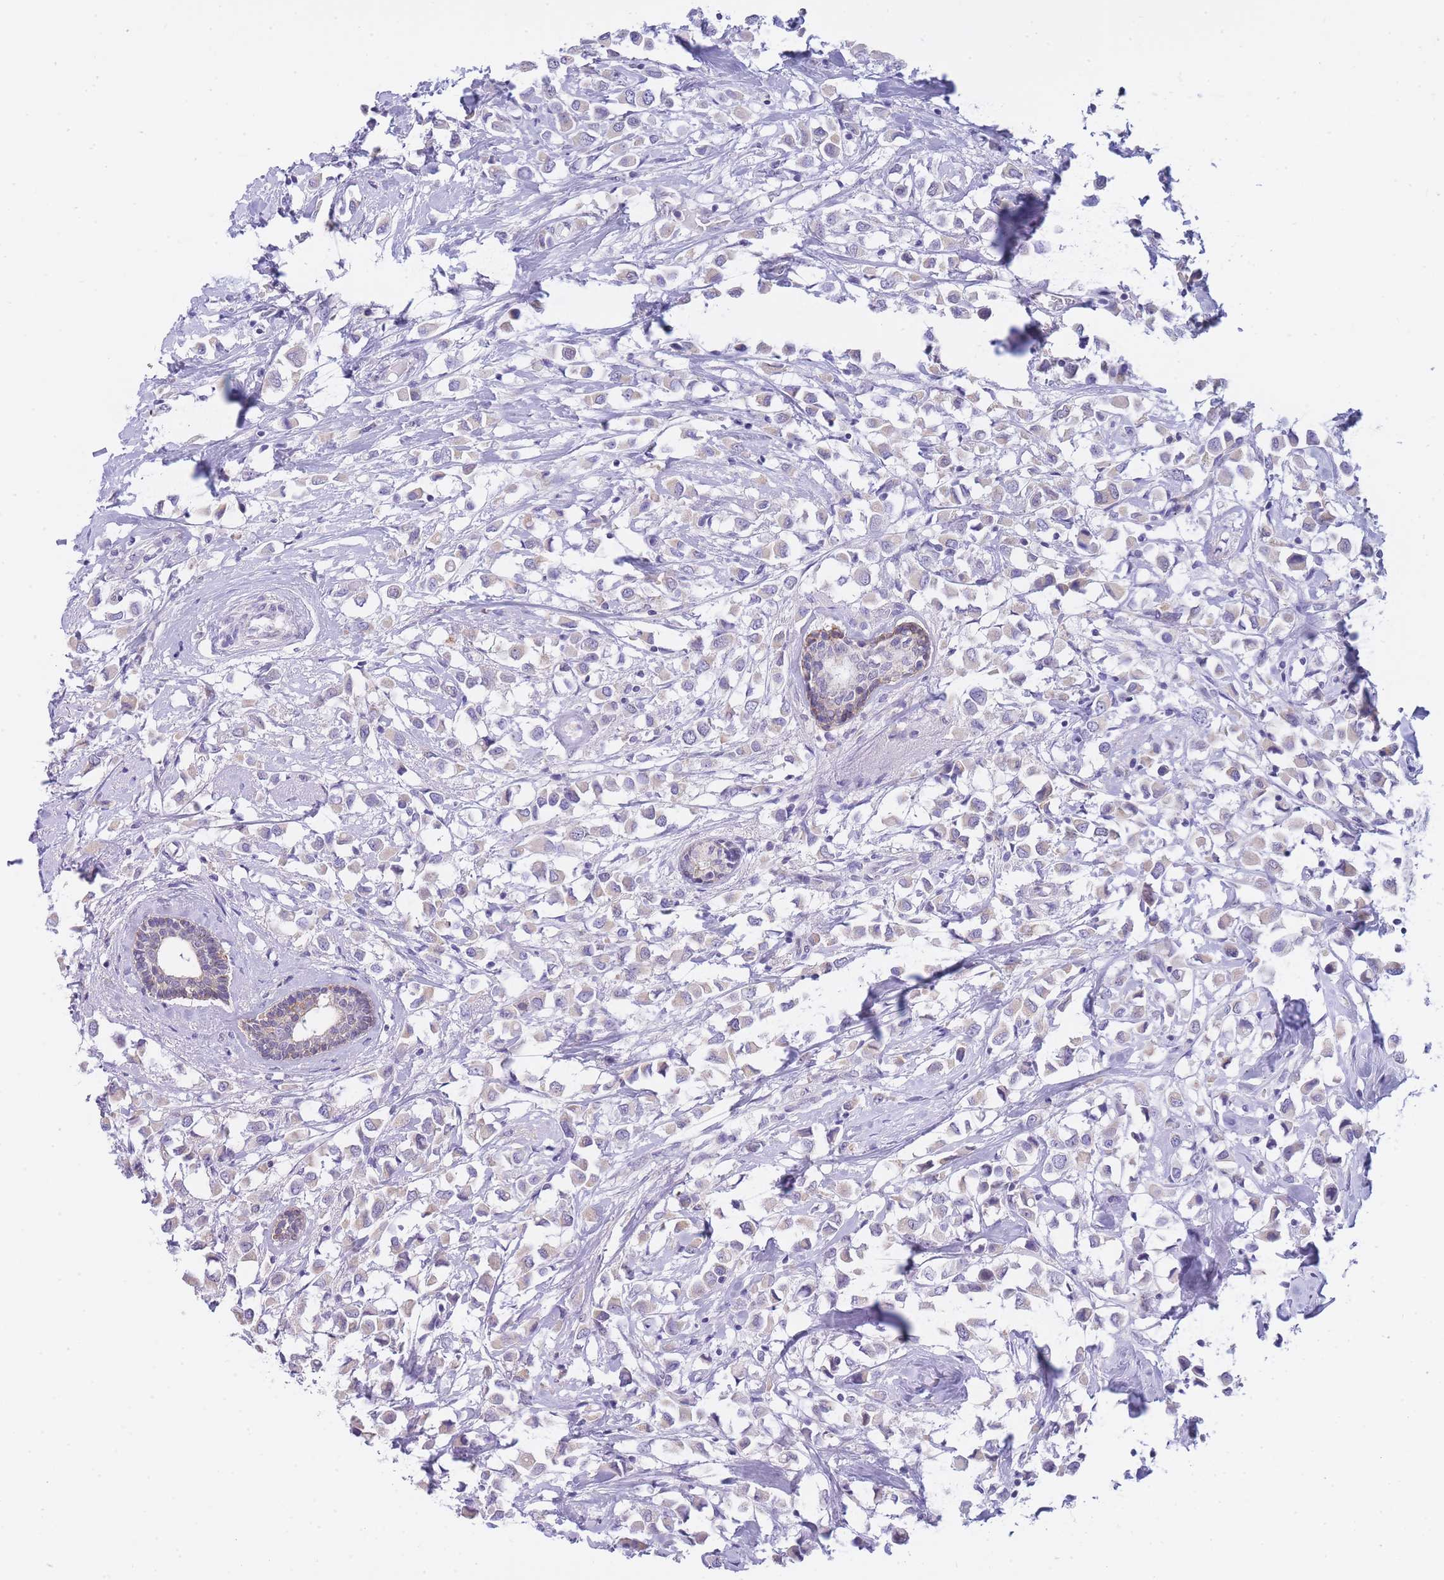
{"staining": {"intensity": "negative", "quantity": "none", "location": "none"}, "tissue": "breast cancer", "cell_type": "Tumor cells", "image_type": "cancer", "snomed": [{"axis": "morphology", "description": "Duct carcinoma"}, {"axis": "topography", "description": "Breast"}], "caption": "An IHC histopathology image of breast cancer (infiltrating ductal carcinoma) is shown. There is no staining in tumor cells of breast cancer (infiltrating ductal carcinoma). The staining was performed using DAB (3,3'-diaminobenzidine) to visualize the protein expression in brown, while the nuclei were stained in blue with hematoxylin (Magnification: 20x).", "gene": "FRAT2", "patient": {"sex": "female", "age": 61}}